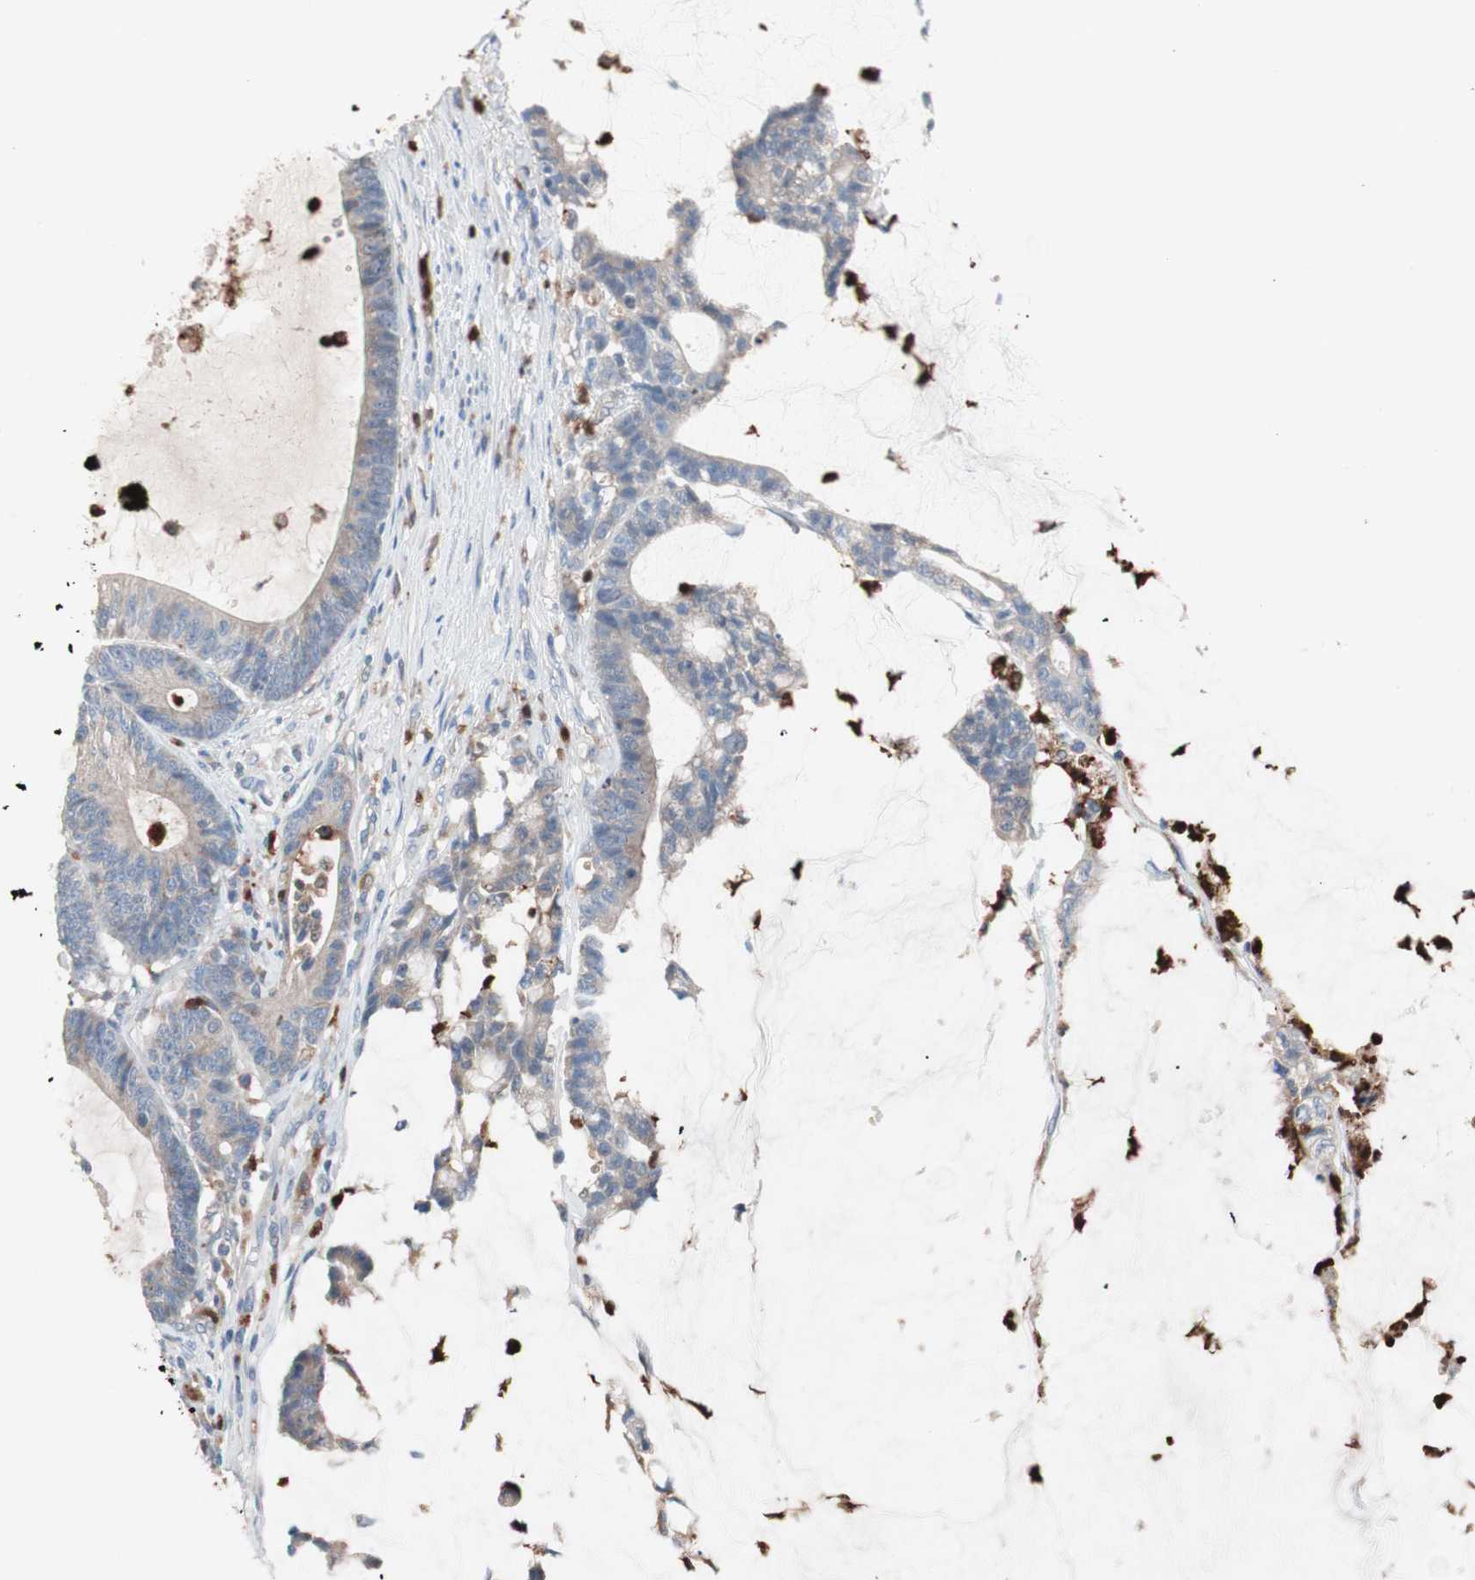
{"staining": {"intensity": "weak", "quantity": ">75%", "location": "cytoplasmic/membranous"}, "tissue": "colorectal cancer", "cell_type": "Tumor cells", "image_type": "cancer", "snomed": [{"axis": "morphology", "description": "Adenocarcinoma, NOS"}, {"axis": "topography", "description": "Colon"}], "caption": "A histopathology image showing weak cytoplasmic/membranous staining in about >75% of tumor cells in colorectal cancer (adenocarcinoma), as visualized by brown immunohistochemical staining.", "gene": "CLEC4D", "patient": {"sex": "female", "age": 84}}